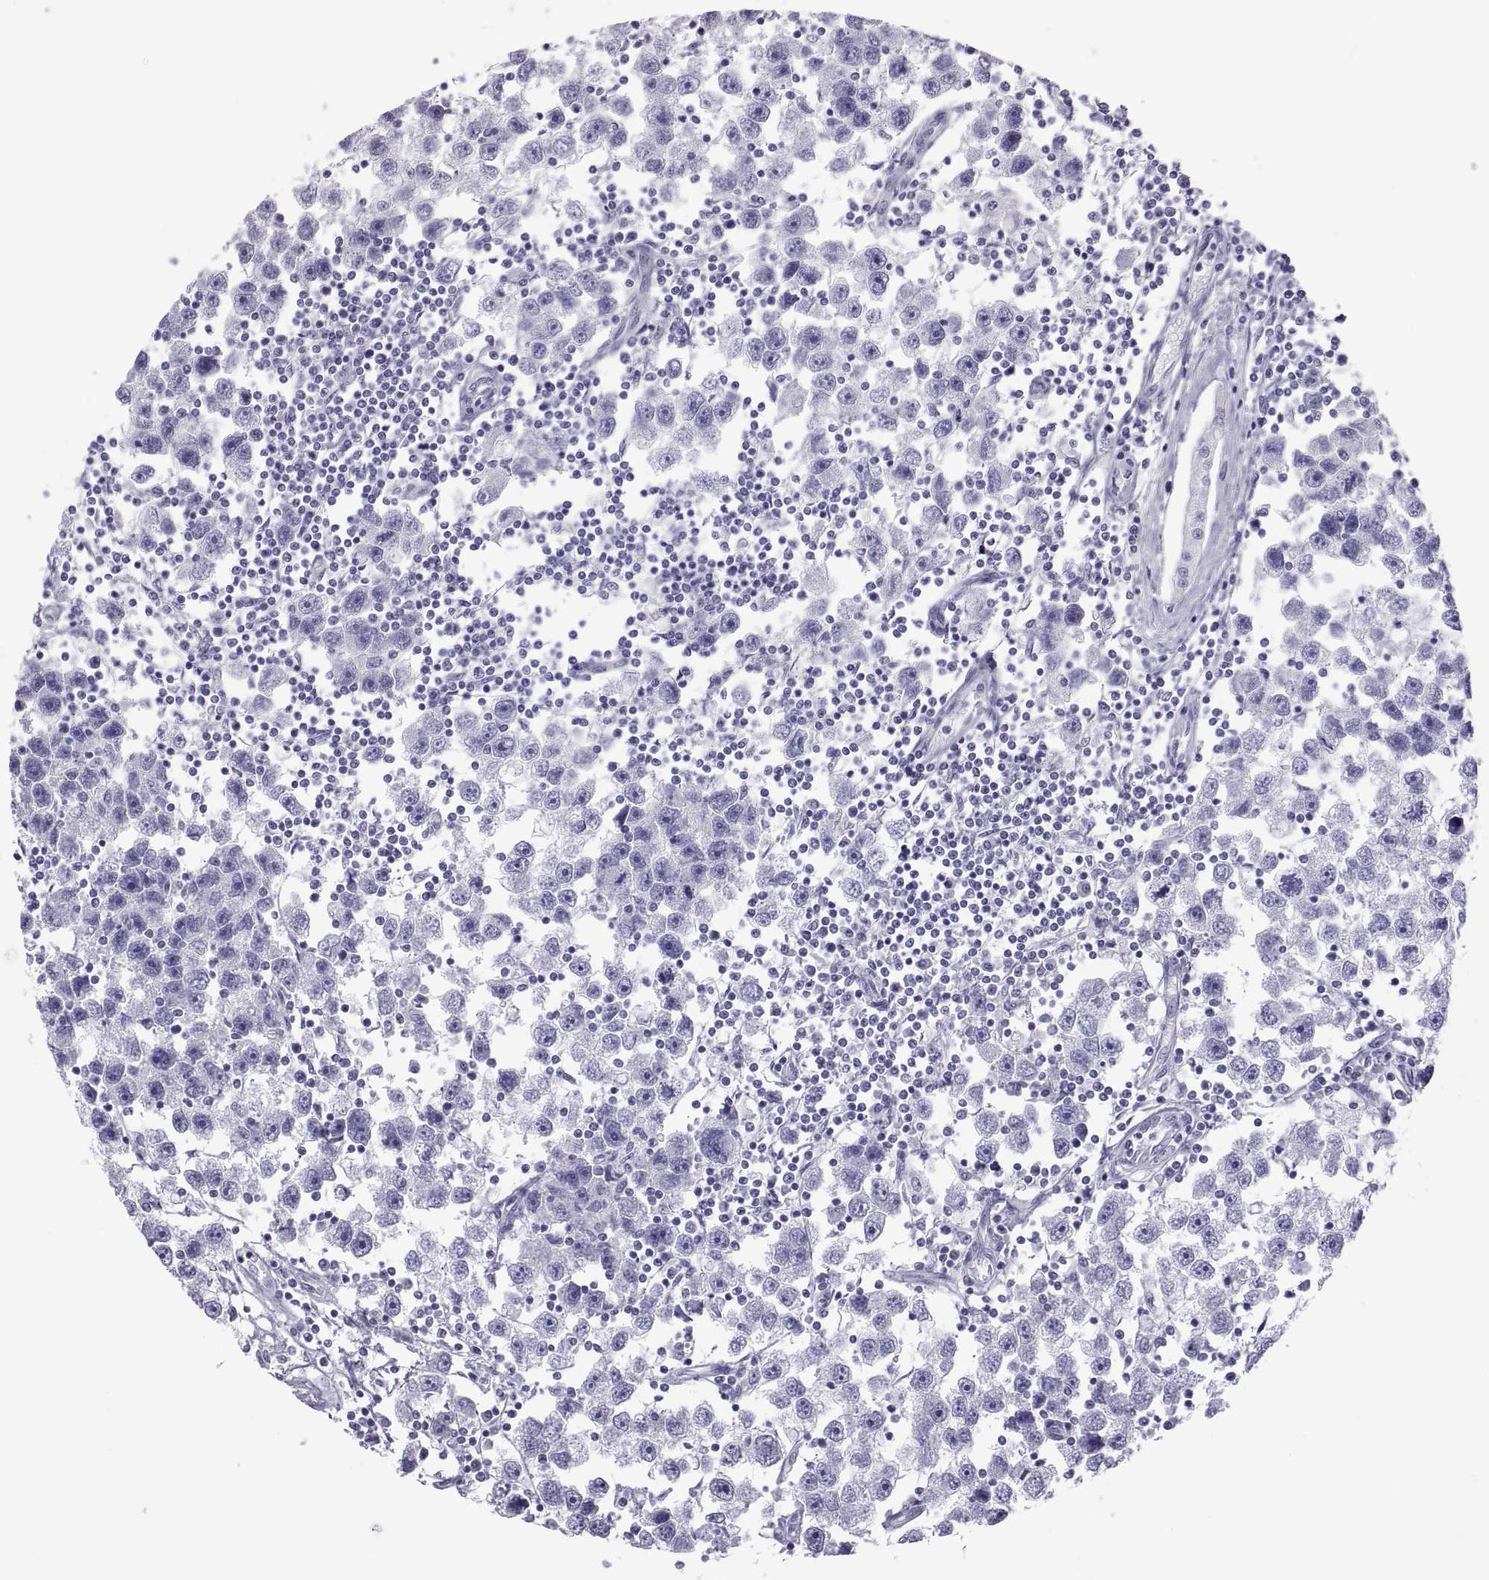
{"staining": {"intensity": "negative", "quantity": "none", "location": "none"}, "tissue": "testis cancer", "cell_type": "Tumor cells", "image_type": "cancer", "snomed": [{"axis": "morphology", "description": "Seminoma, NOS"}, {"axis": "topography", "description": "Testis"}], "caption": "Tumor cells show no significant staining in testis cancer (seminoma).", "gene": "RNASE12", "patient": {"sex": "male", "age": 30}}